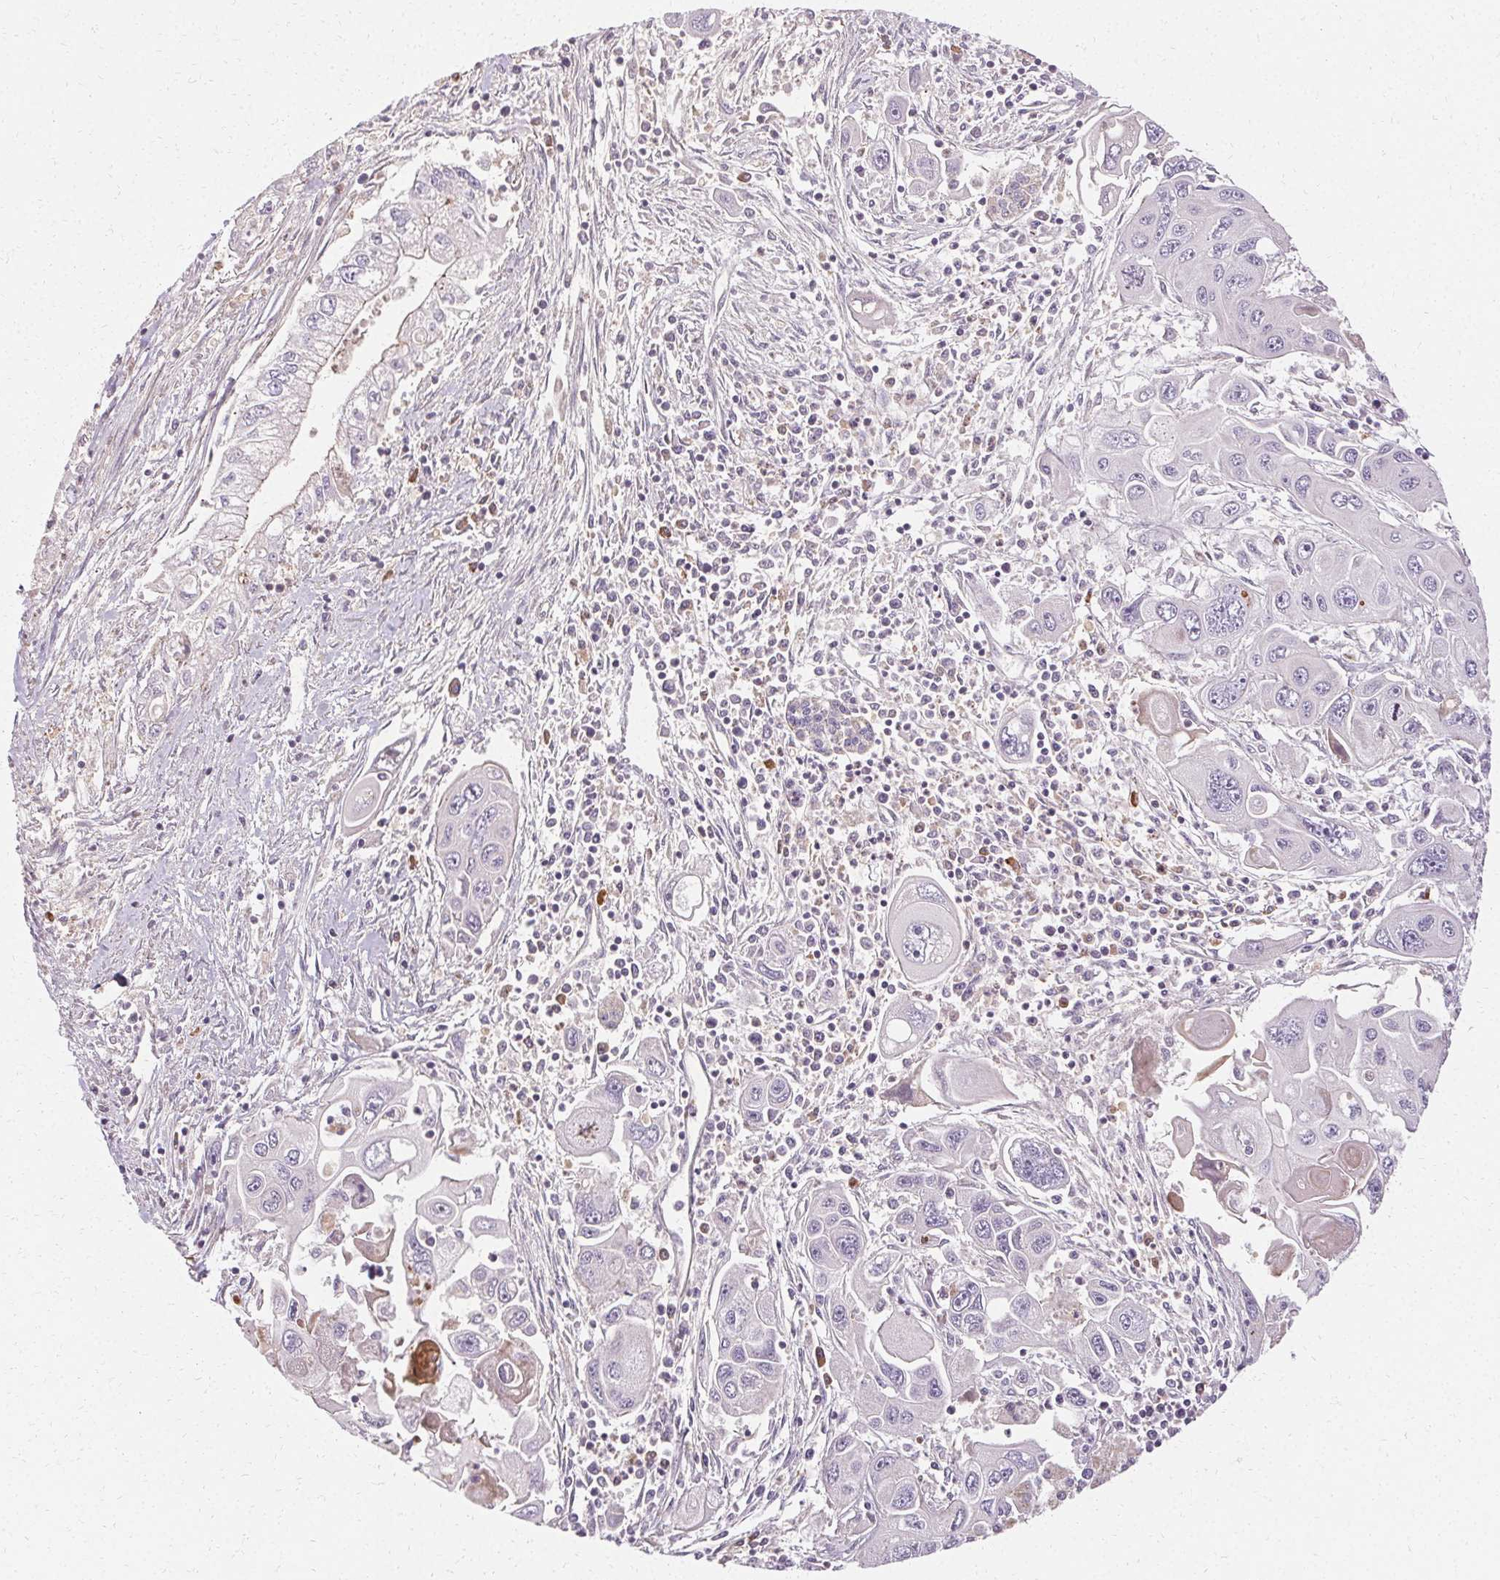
{"staining": {"intensity": "negative", "quantity": "none", "location": "none"}, "tissue": "pancreatic cancer", "cell_type": "Tumor cells", "image_type": "cancer", "snomed": [{"axis": "morphology", "description": "Adenocarcinoma, NOS"}, {"axis": "topography", "description": "Pancreas"}], "caption": "Micrograph shows no protein positivity in tumor cells of pancreatic adenocarcinoma tissue.", "gene": "APLP1", "patient": {"sex": "male", "age": 70}}